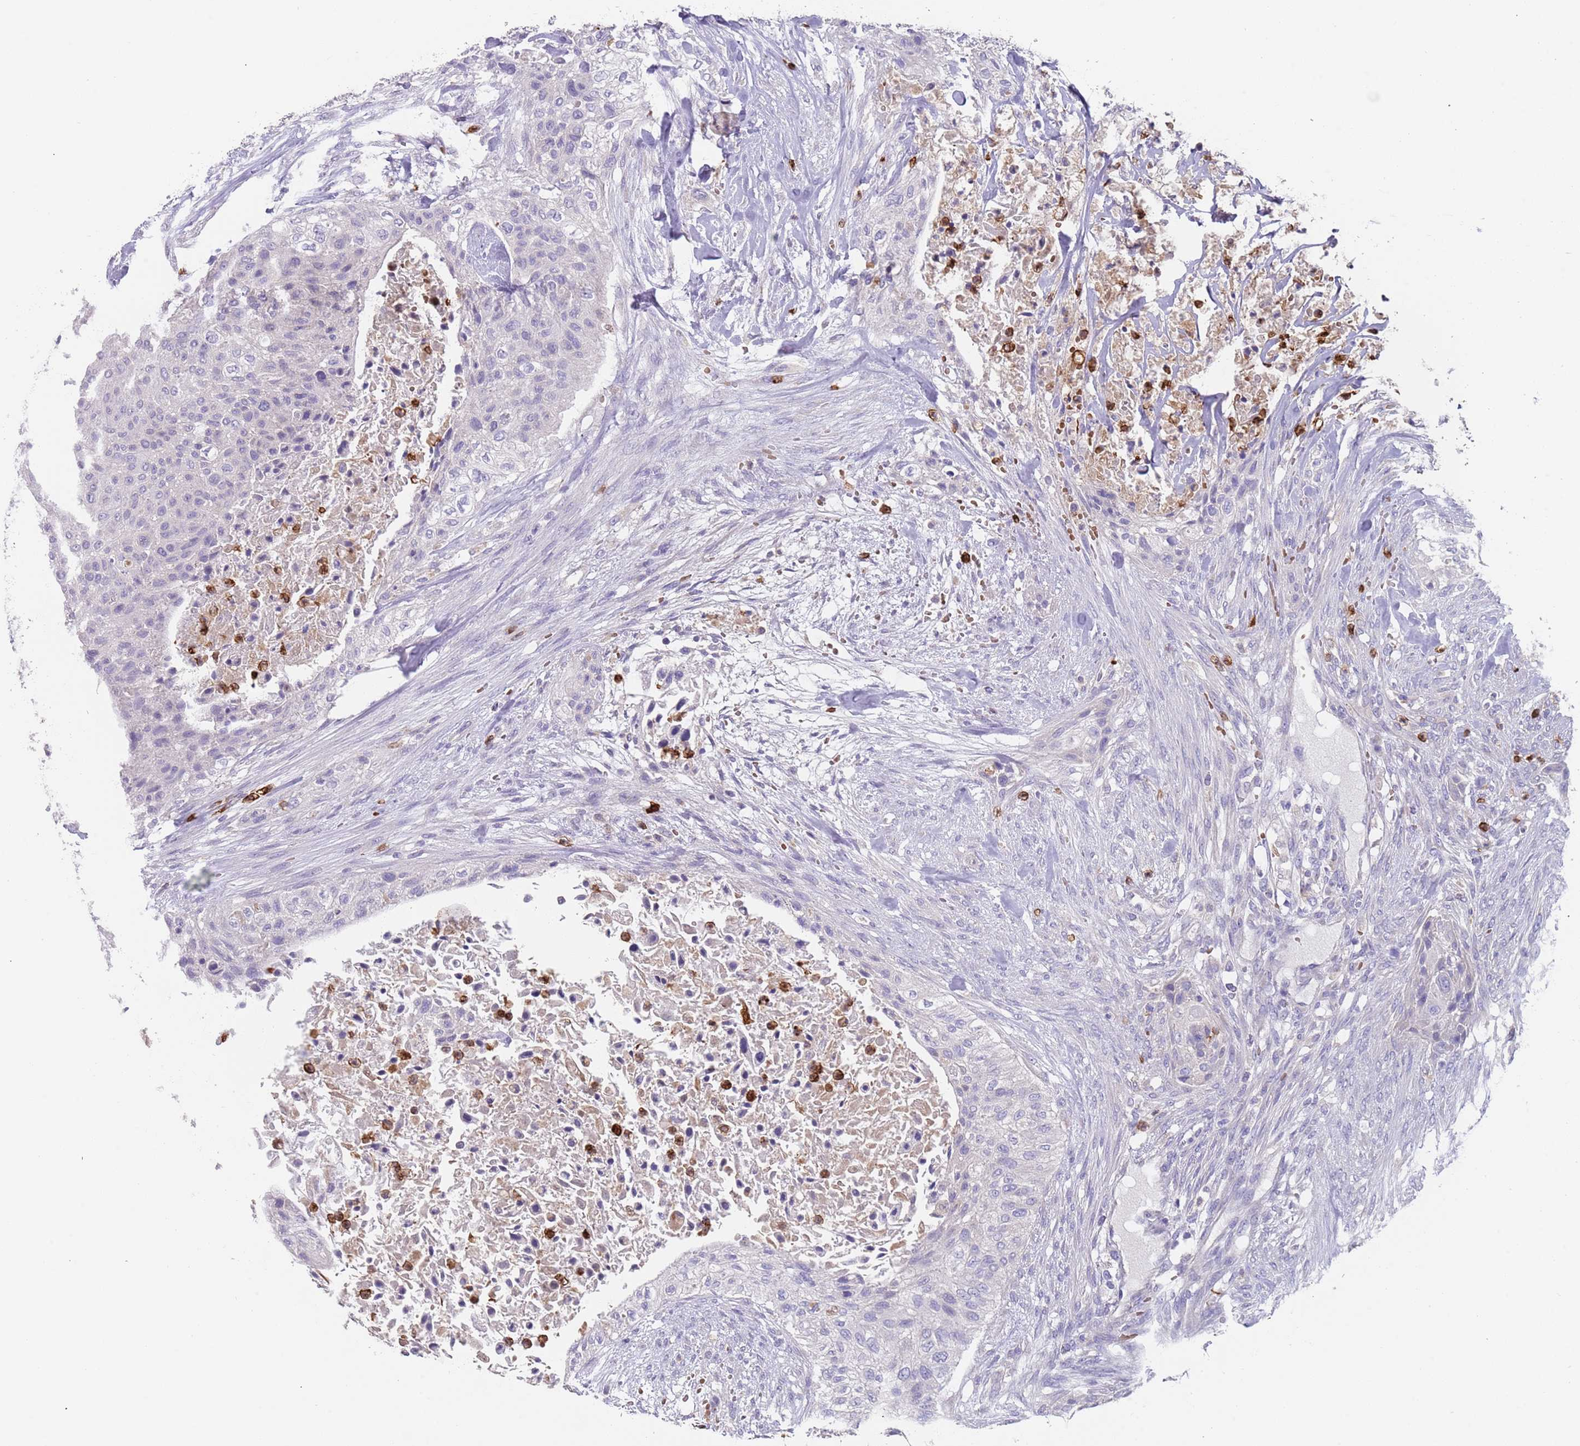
{"staining": {"intensity": "negative", "quantity": "none", "location": "none"}, "tissue": "urothelial cancer", "cell_type": "Tumor cells", "image_type": "cancer", "snomed": [{"axis": "morphology", "description": "Urothelial carcinoma, High grade"}, {"axis": "topography", "description": "Urinary bladder"}], "caption": "Protein analysis of urothelial cancer exhibits no significant positivity in tumor cells.", "gene": "TMEM251", "patient": {"sex": "male", "age": 35}}